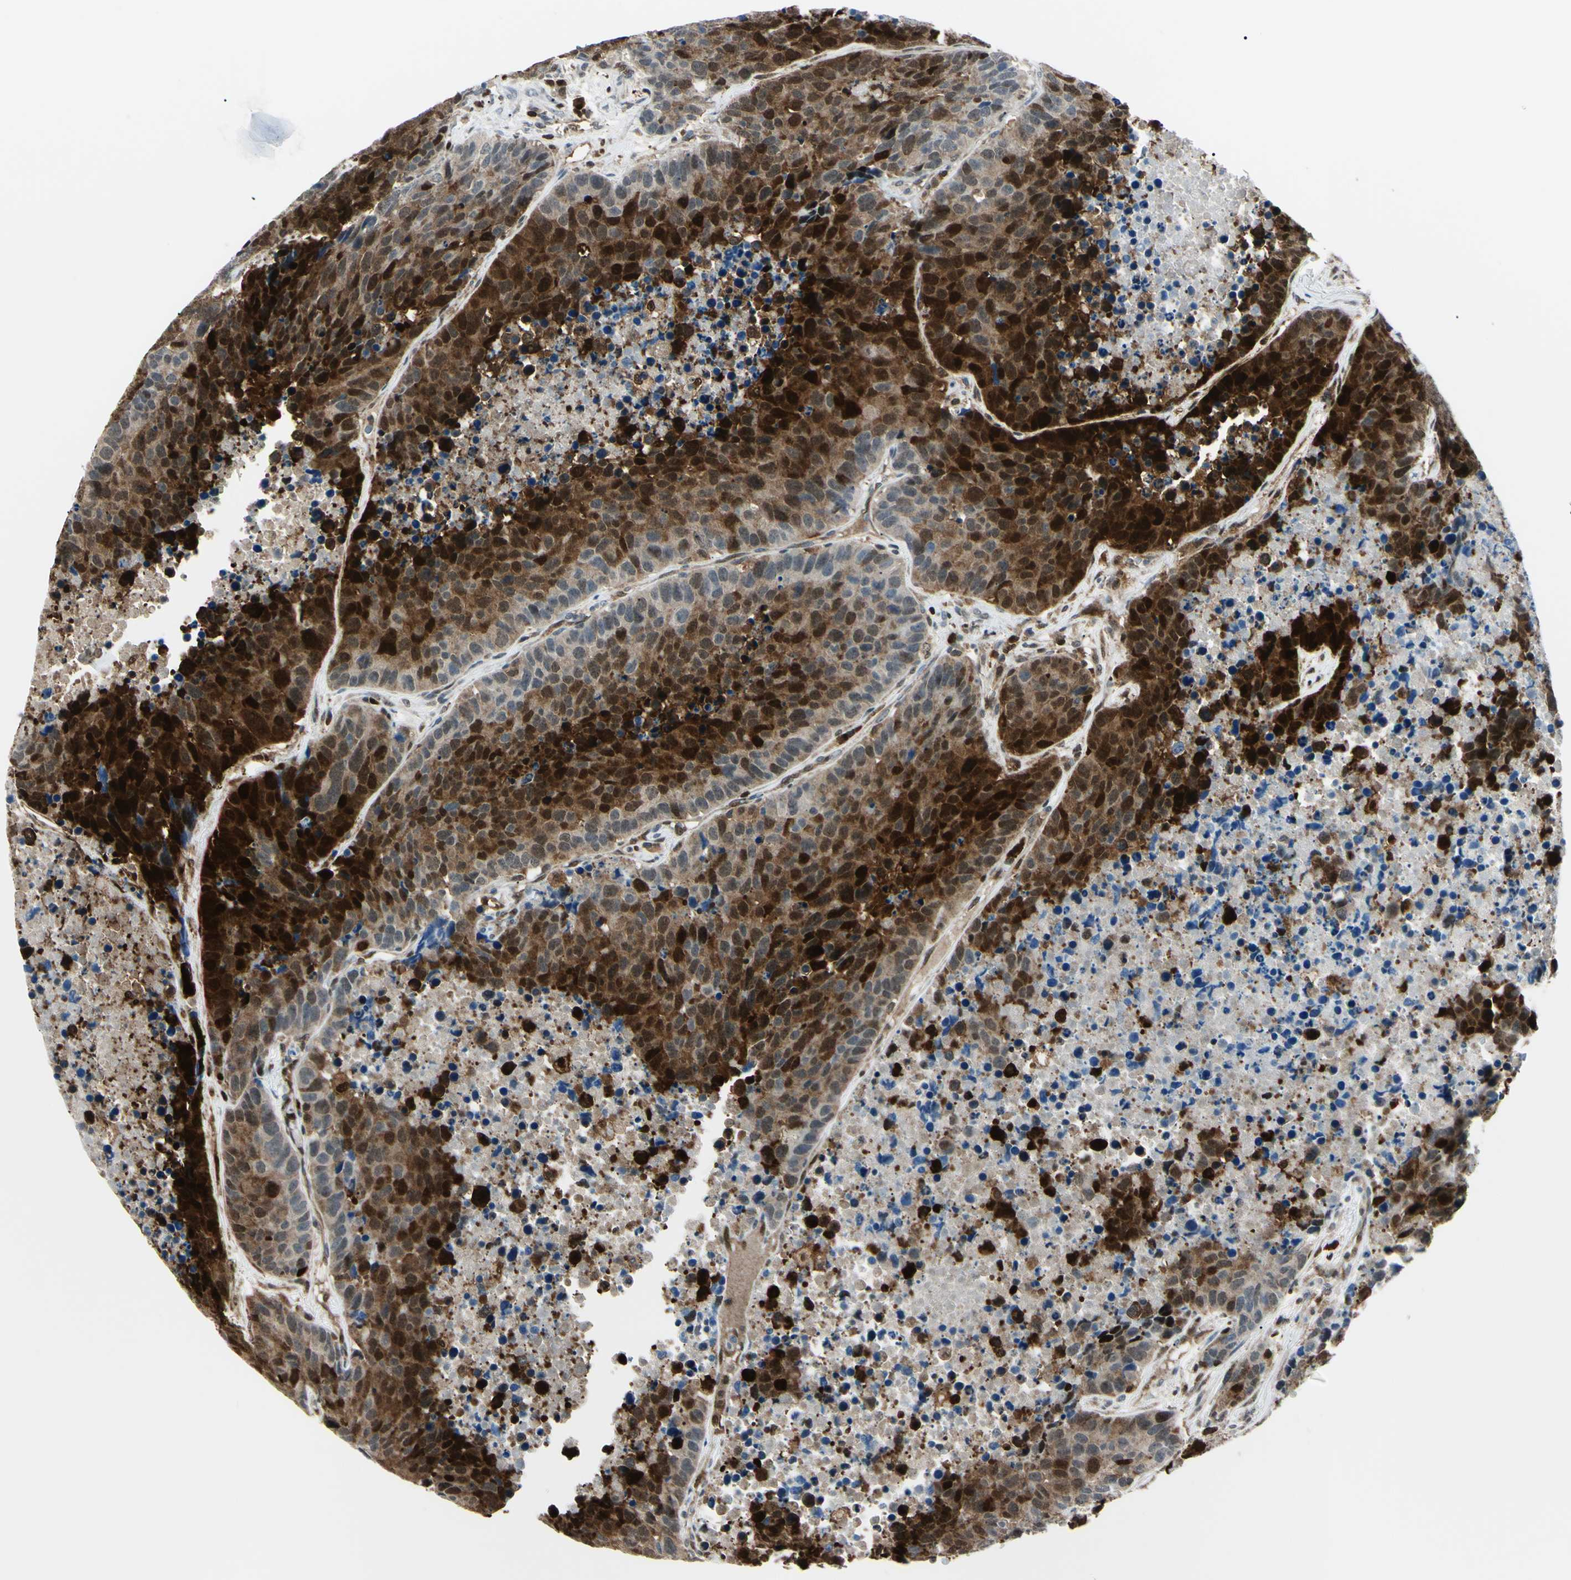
{"staining": {"intensity": "strong", "quantity": ">75%", "location": "cytoplasmic/membranous,nuclear"}, "tissue": "carcinoid", "cell_type": "Tumor cells", "image_type": "cancer", "snomed": [{"axis": "morphology", "description": "Carcinoid, malignant, NOS"}, {"axis": "topography", "description": "Lung"}], "caption": "Immunohistochemical staining of human malignant carcinoid reveals strong cytoplasmic/membranous and nuclear protein expression in about >75% of tumor cells.", "gene": "PGK1", "patient": {"sex": "male", "age": 60}}